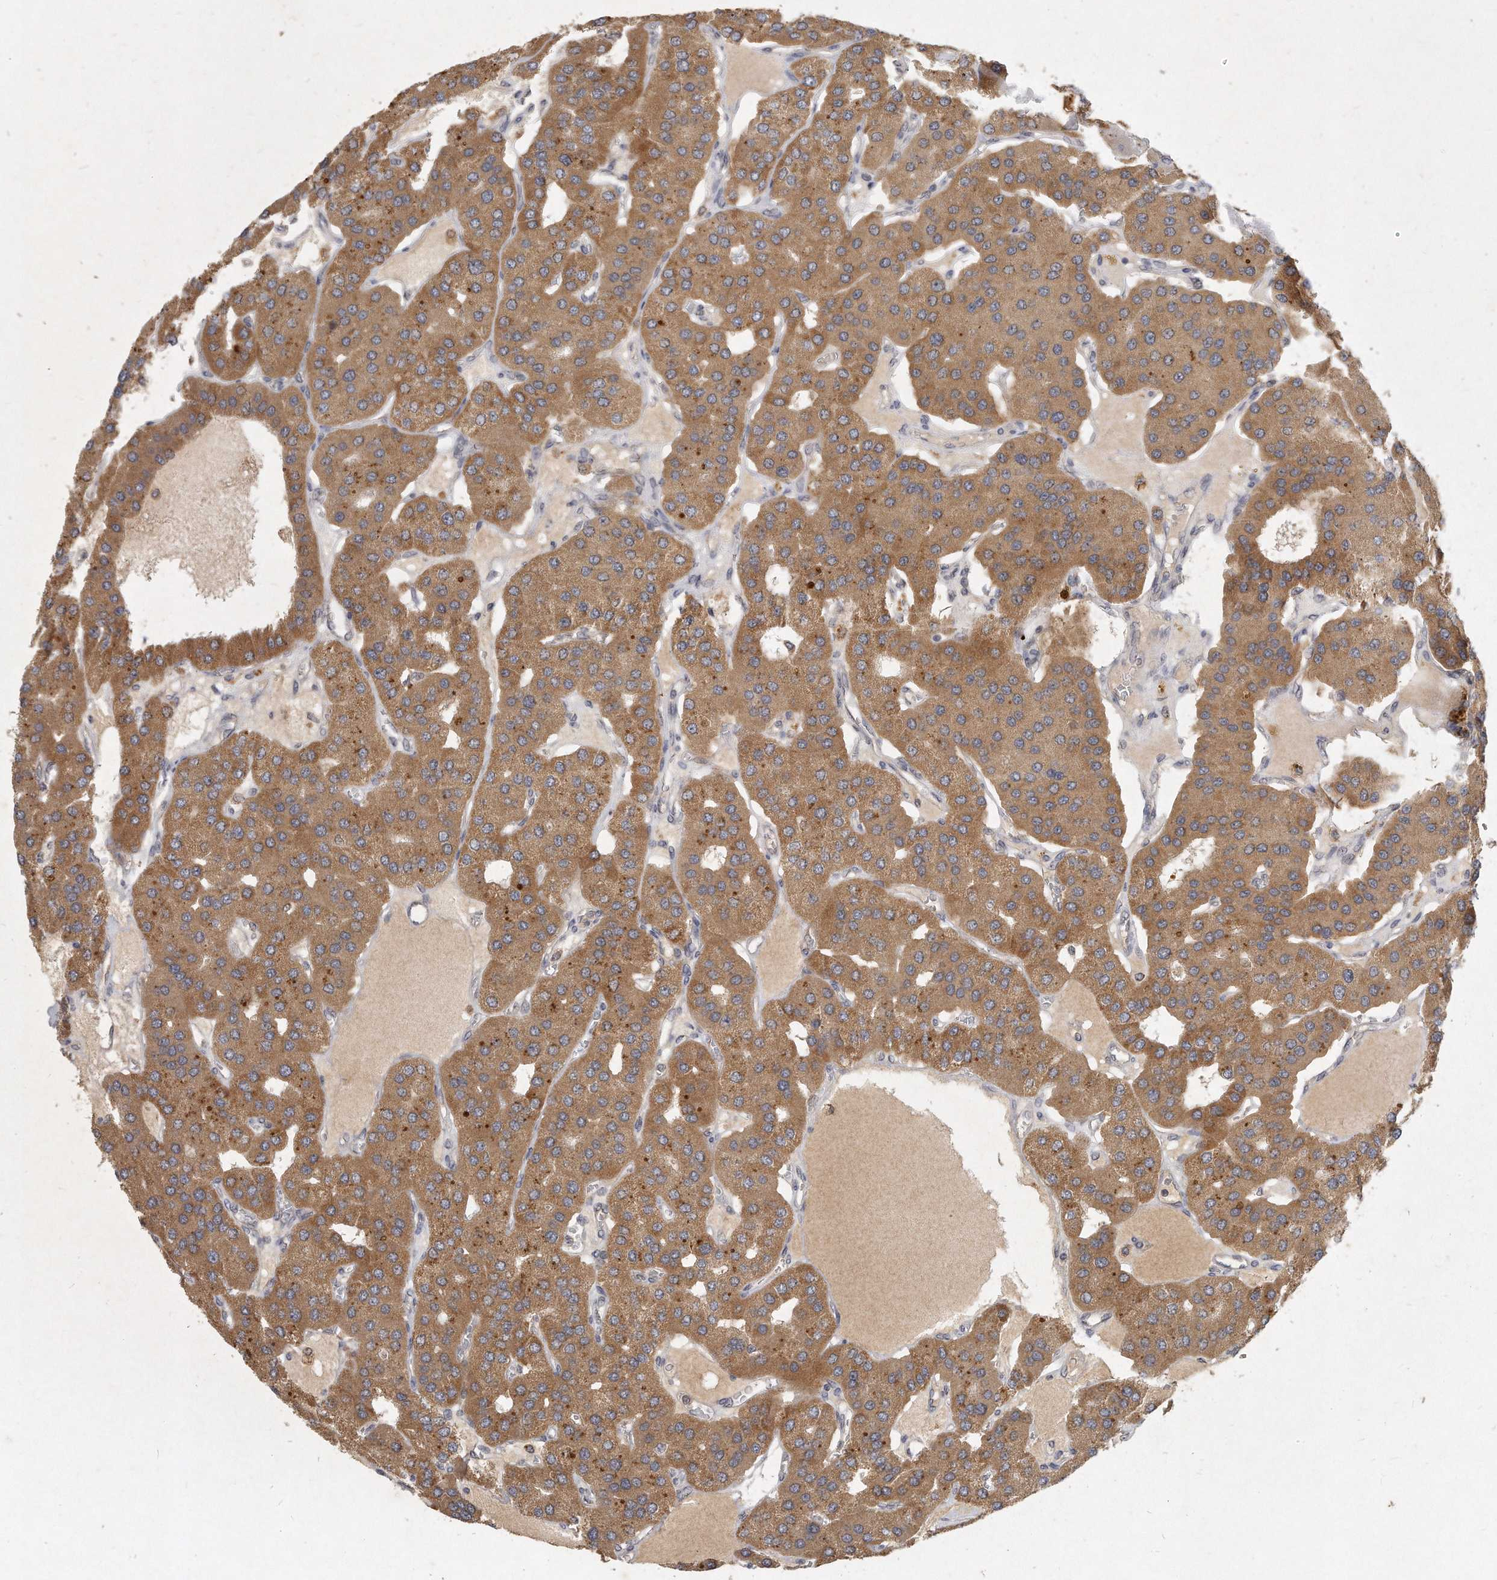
{"staining": {"intensity": "moderate", "quantity": ">75%", "location": "cytoplasmic/membranous"}, "tissue": "parathyroid gland", "cell_type": "Glandular cells", "image_type": "normal", "snomed": [{"axis": "morphology", "description": "Normal tissue, NOS"}, {"axis": "morphology", "description": "Adenoma, NOS"}, {"axis": "topography", "description": "Parathyroid gland"}], "caption": "Immunohistochemical staining of unremarkable human parathyroid gland shows >75% levels of moderate cytoplasmic/membranous protein expression in approximately >75% of glandular cells. (brown staining indicates protein expression, while blue staining denotes nuclei).", "gene": "LGALS8", "patient": {"sex": "female", "age": 86}}